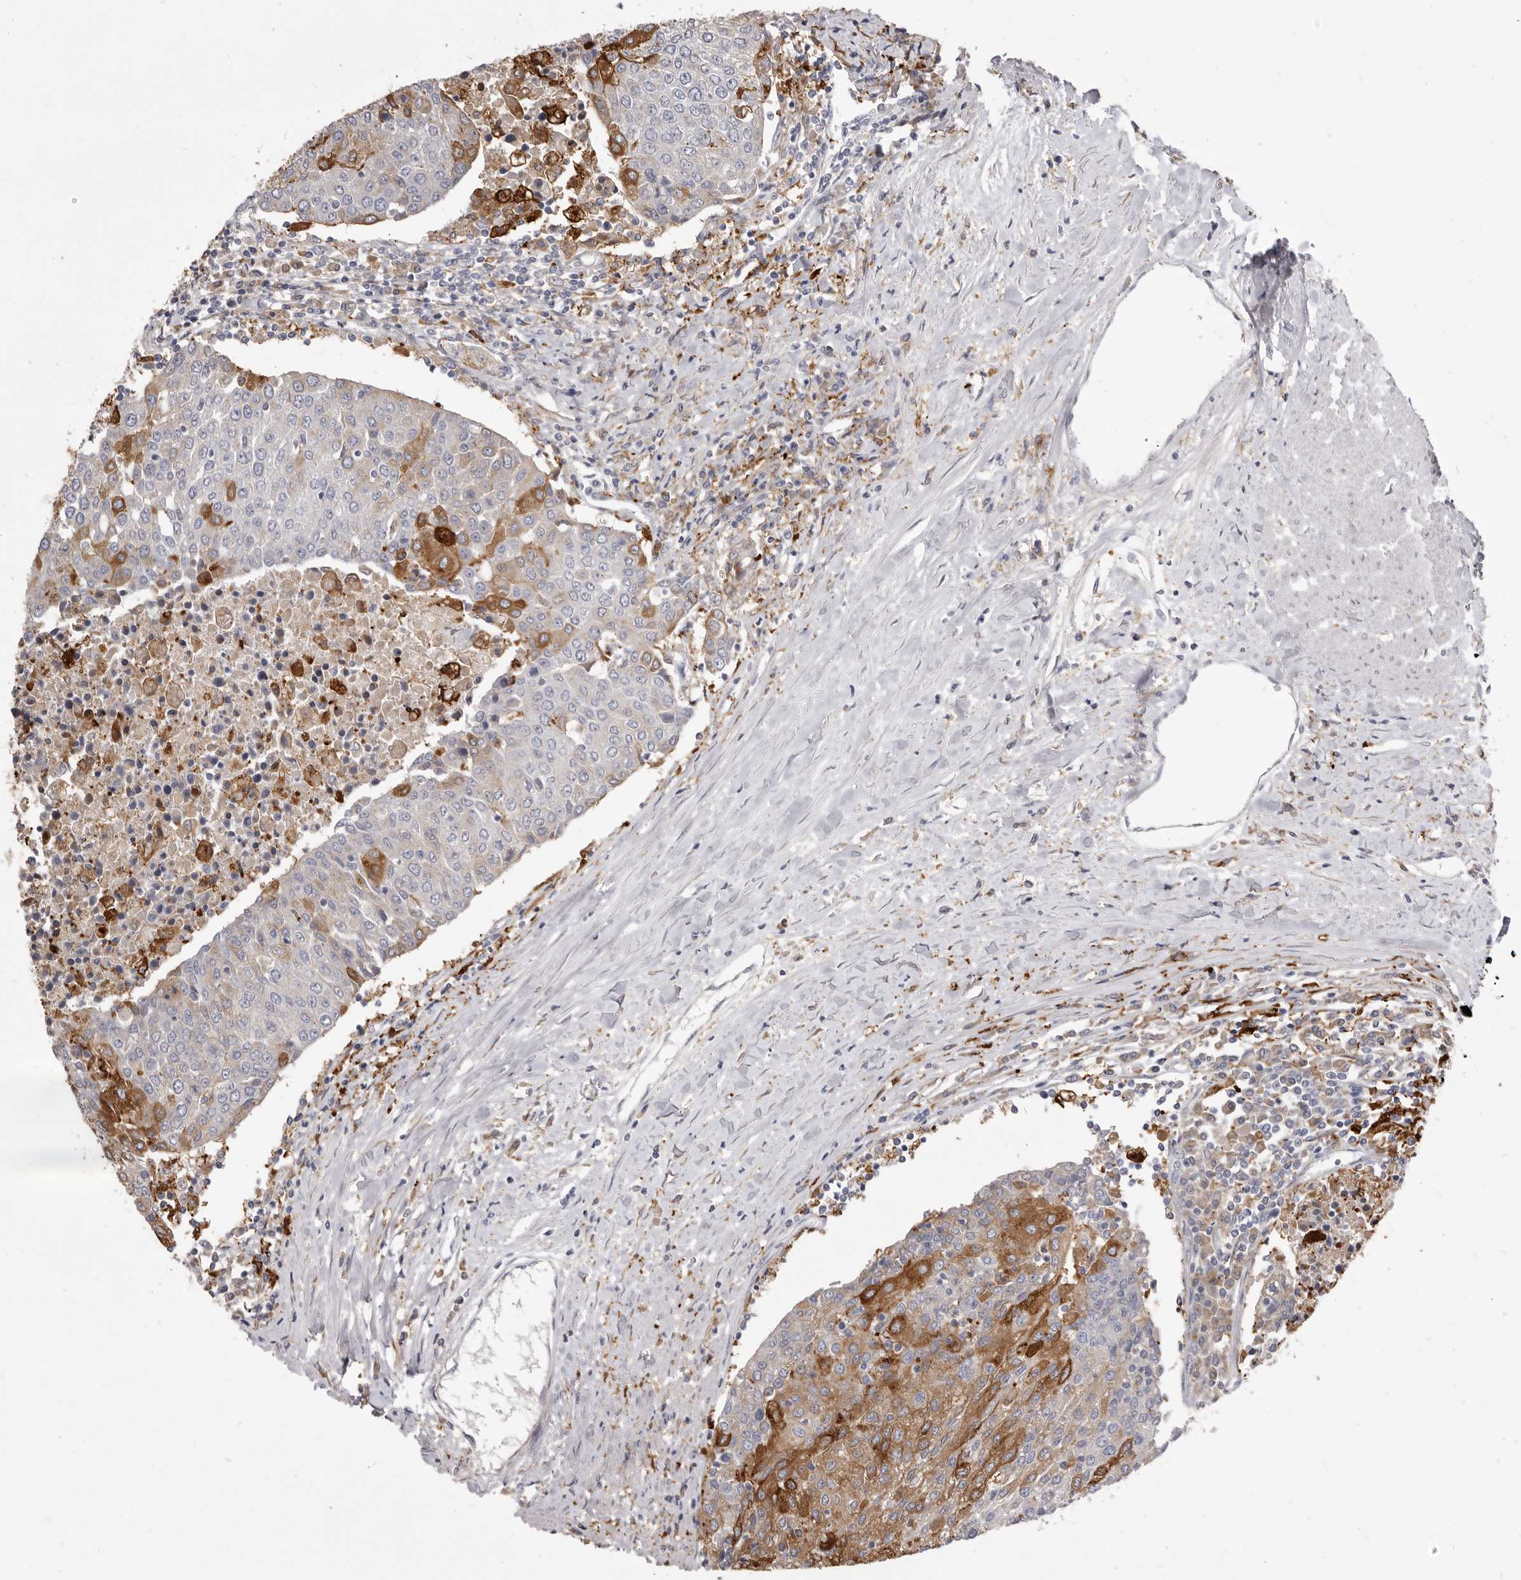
{"staining": {"intensity": "moderate", "quantity": "<25%", "location": "cytoplasmic/membranous"}, "tissue": "urothelial cancer", "cell_type": "Tumor cells", "image_type": "cancer", "snomed": [{"axis": "morphology", "description": "Urothelial carcinoma, High grade"}, {"axis": "topography", "description": "Urinary bladder"}], "caption": "This is an image of immunohistochemistry staining of high-grade urothelial carcinoma, which shows moderate positivity in the cytoplasmic/membranous of tumor cells.", "gene": "VPS45", "patient": {"sex": "female", "age": 85}}